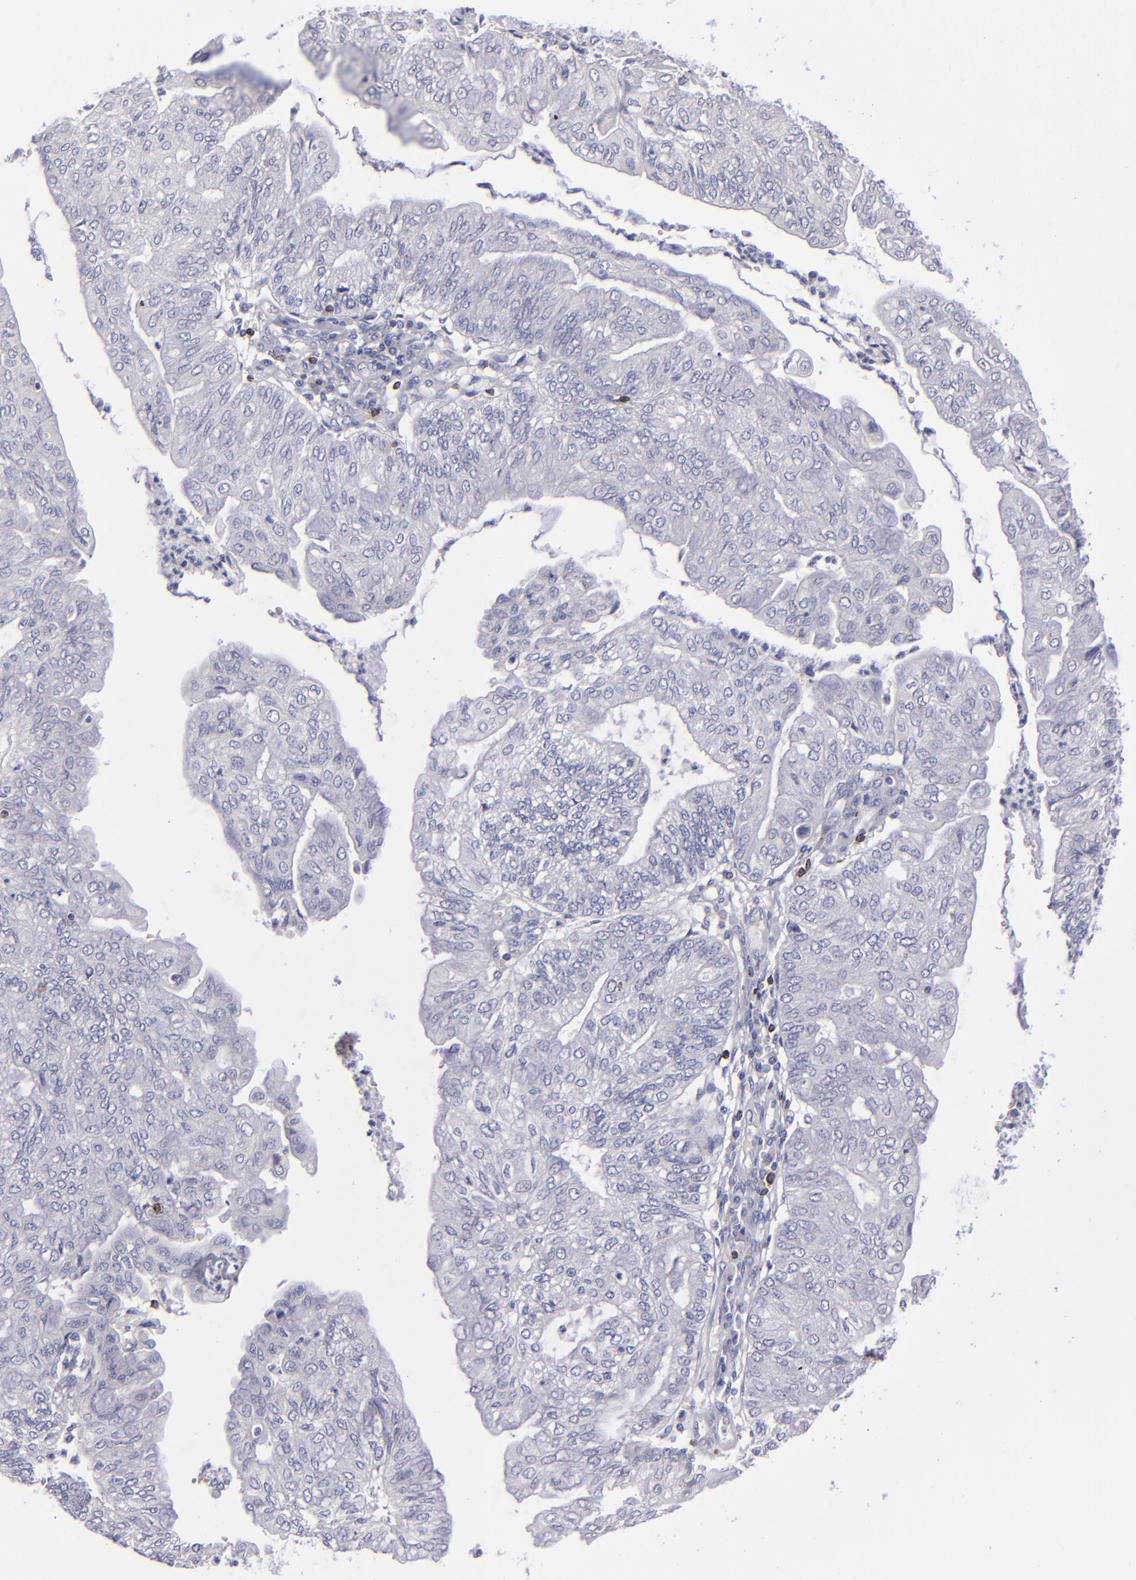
{"staining": {"intensity": "negative", "quantity": "none", "location": "none"}, "tissue": "endometrial cancer", "cell_type": "Tumor cells", "image_type": "cancer", "snomed": [{"axis": "morphology", "description": "Adenocarcinoma, NOS"}, {"axis": "topography", "description": "Endometrium"}], "caption": "Protein analysis of endometrial cancer displays no significant staining in tumor cells.", "gene": "CD2", "patient": {"sex": "female", "age": 59}}